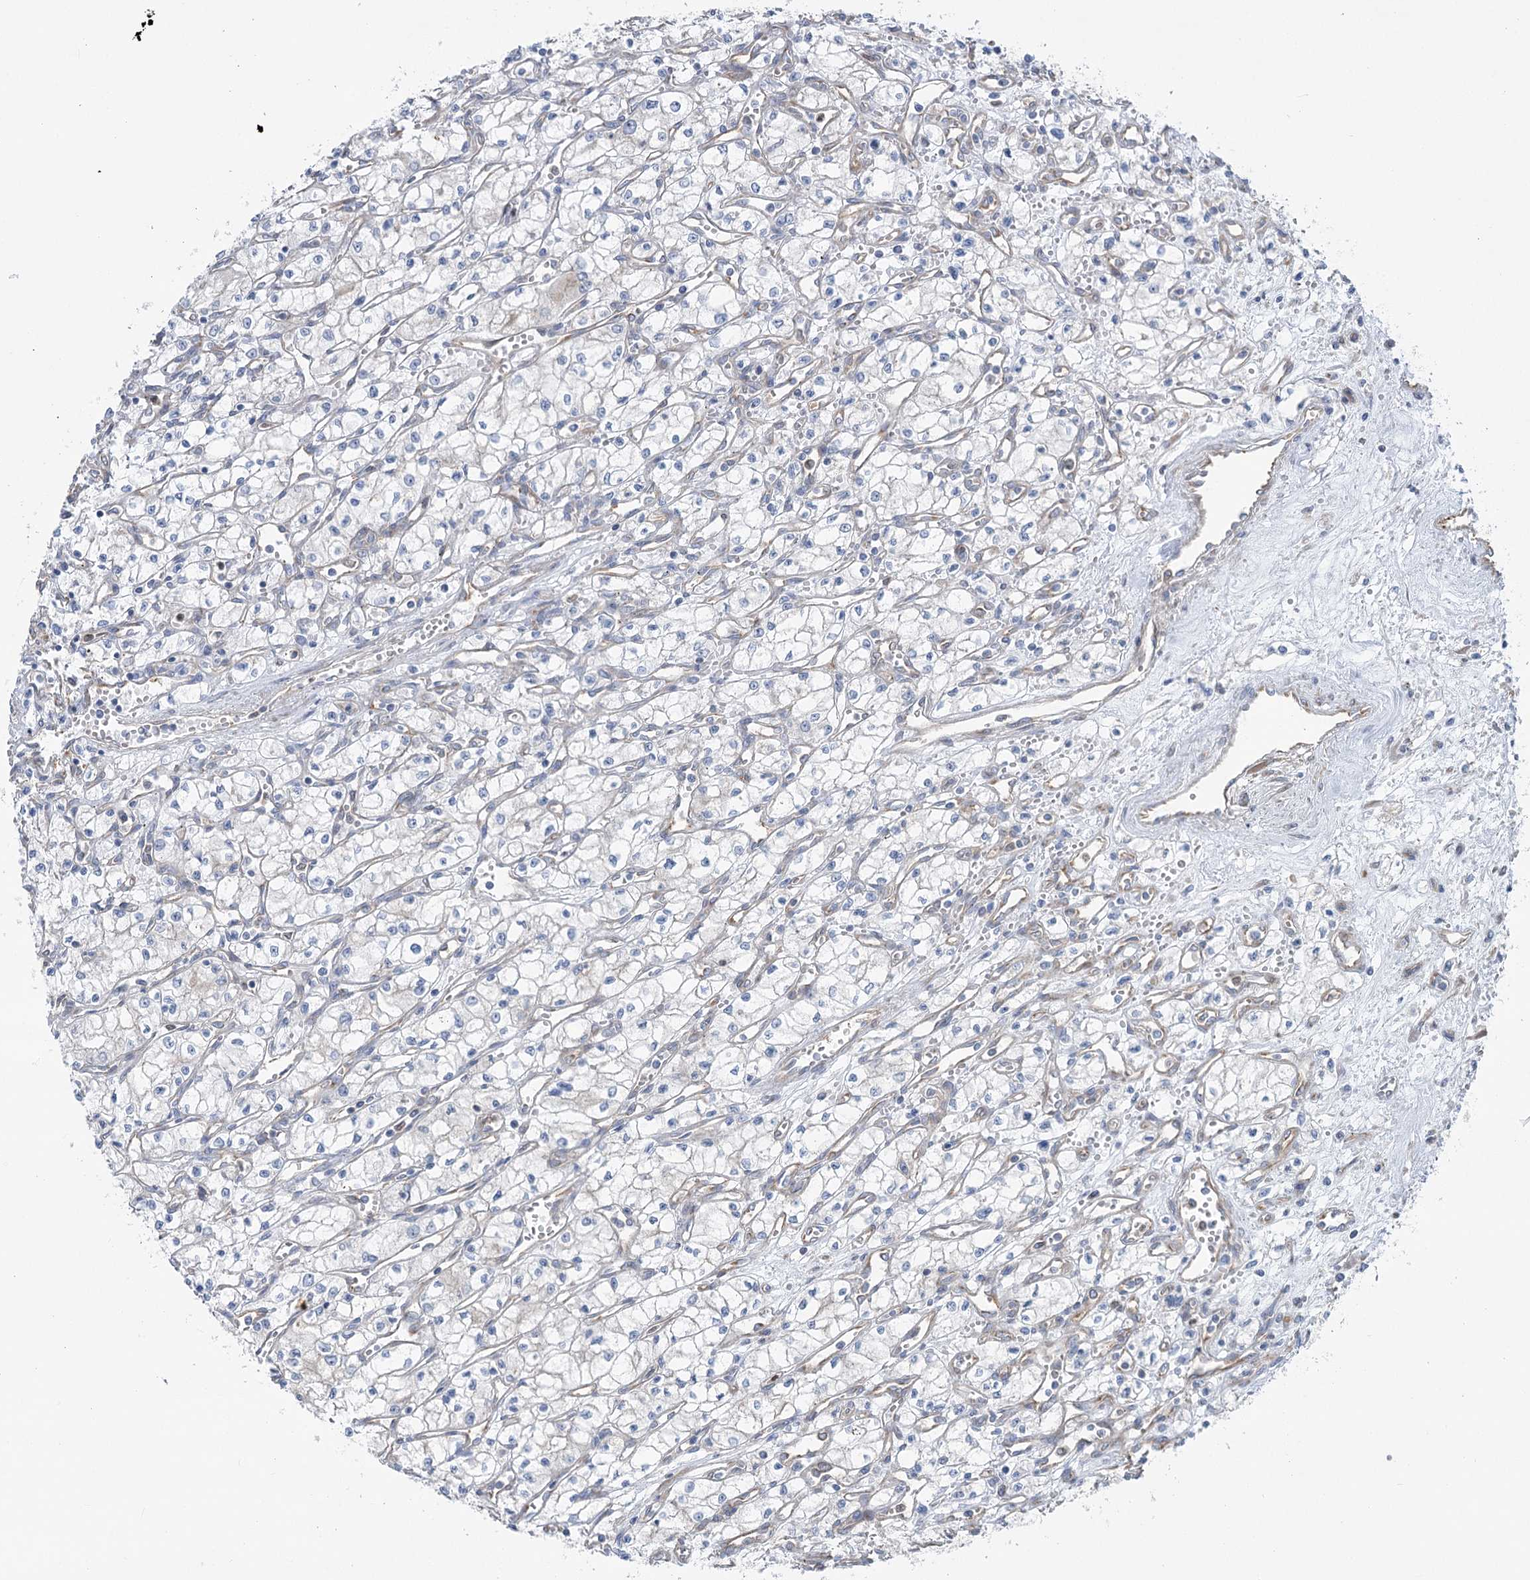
{"staining": {"intensity": "negative", "quantity": "none", "location": "none"}, "tissue": "renal cancer", "cell_type": "Tumor cells", "image_type": "cancer", "snomed": [{"axis": "morphology", "description": "Adenocarcinoma, NOS"}, {"axis": "topography", "description": "Kidney"}], "caption": "IHC micrograph of human renal cancer stained for a protein (brown), which demonstrates no positivity in tumor cells.", "gene": "SCN11A", "patient": {"sex": "male", "age": 59}}